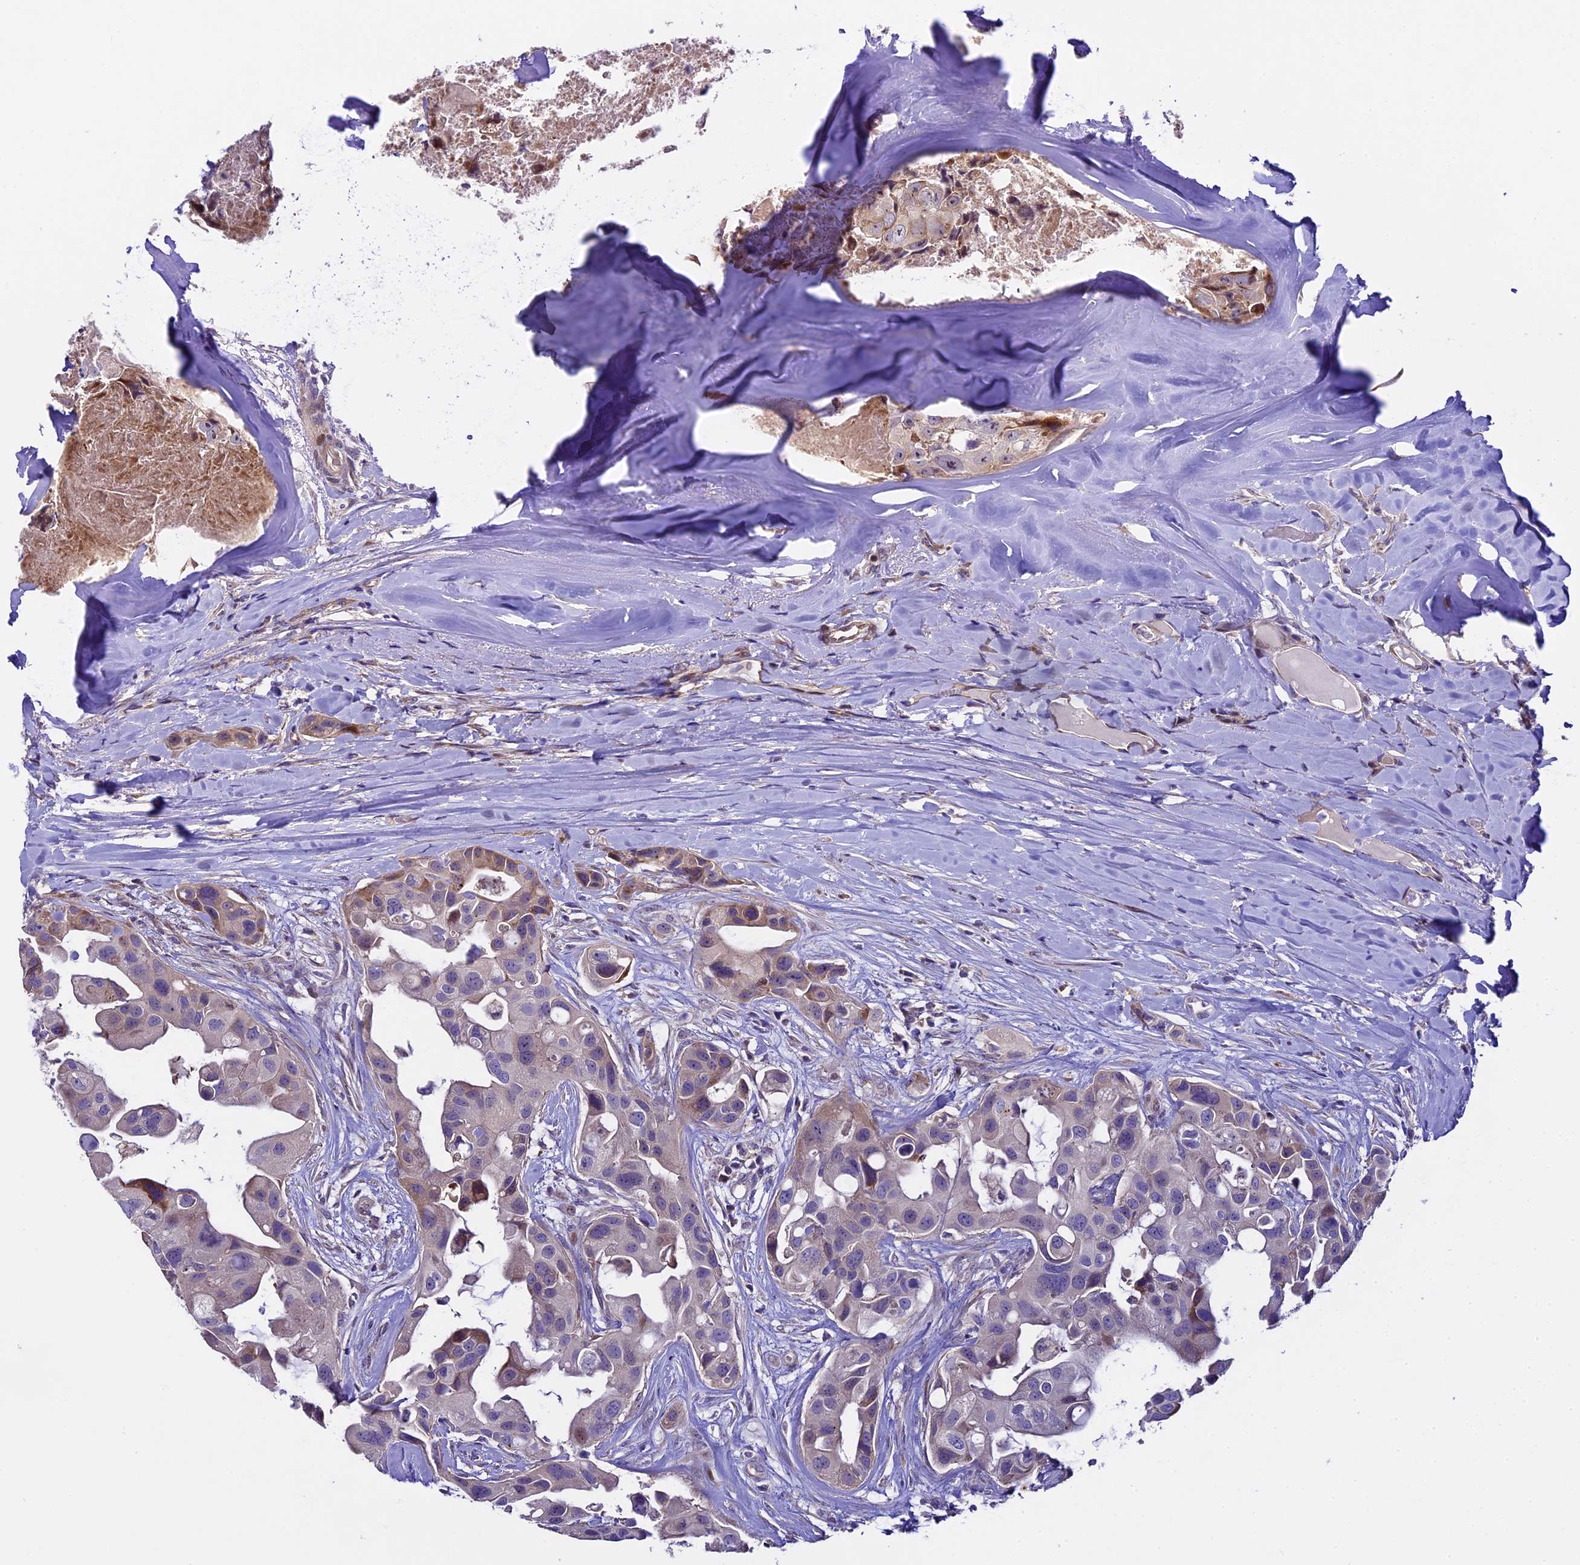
{"staining": {"intensity": "weak", "quantity": "<25%", "location": "cytoplasmic/membranous"}, "tissue": "head and neck cancer", "cell_type": "Tumor cells", "image_type": "cancer", "snomed": [{"axis": "morphology", "description": "Adenocarcinoma, NOS"}, {"axis": "morphology", "description": "Adenocarcinoma, metastatic, NOS"}, {"axis": "topography", "description": "Head-Neck"}], "caption": "IHC of head and neck cancer (metastatic adenocarcinoma) reveals no staining in tumor cells.", "gene": "SPIRE1", "patient": {"sex": "male", "age": 75}}